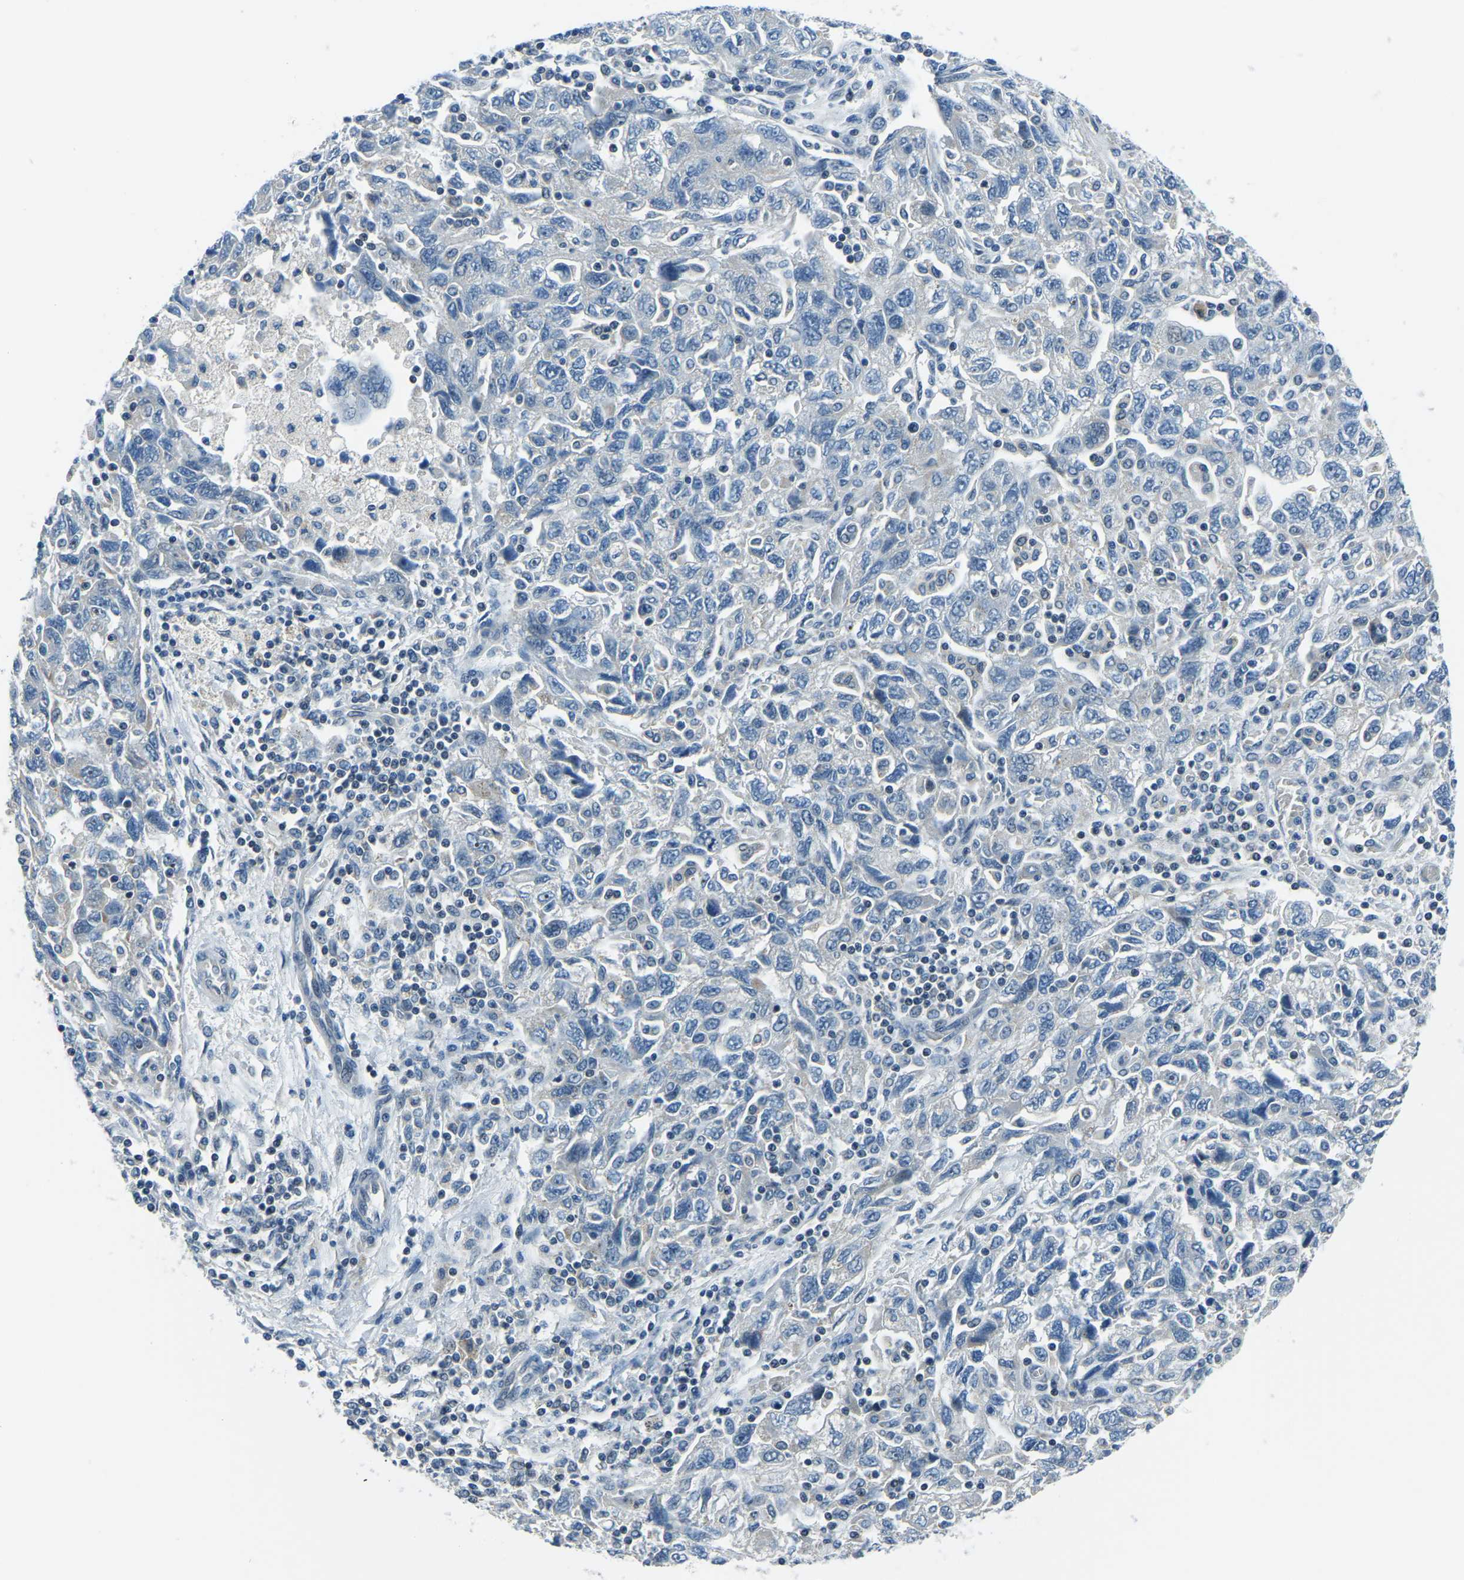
{"staining": {"intensity": "negative", "quantity": "none", "location": "none"}, "tissue": "ovarian cancer", "cell_type": "Tumor cells", "image_type": "cancer", "snomed": [{"axis": "morphology", "description": "Carcinoma, NOS"}, {"axis": "morphology", "description": "Cystadenocarcinoma, serous, NOS"}, {"axis": "topography", "description": "Ovary"}], "caption": "There is no significant staining in tumor cells of ovarian serous cystadenocarcinoma.", "gene": "RRP1", "patient": {"sex": "female", "age": 69}}